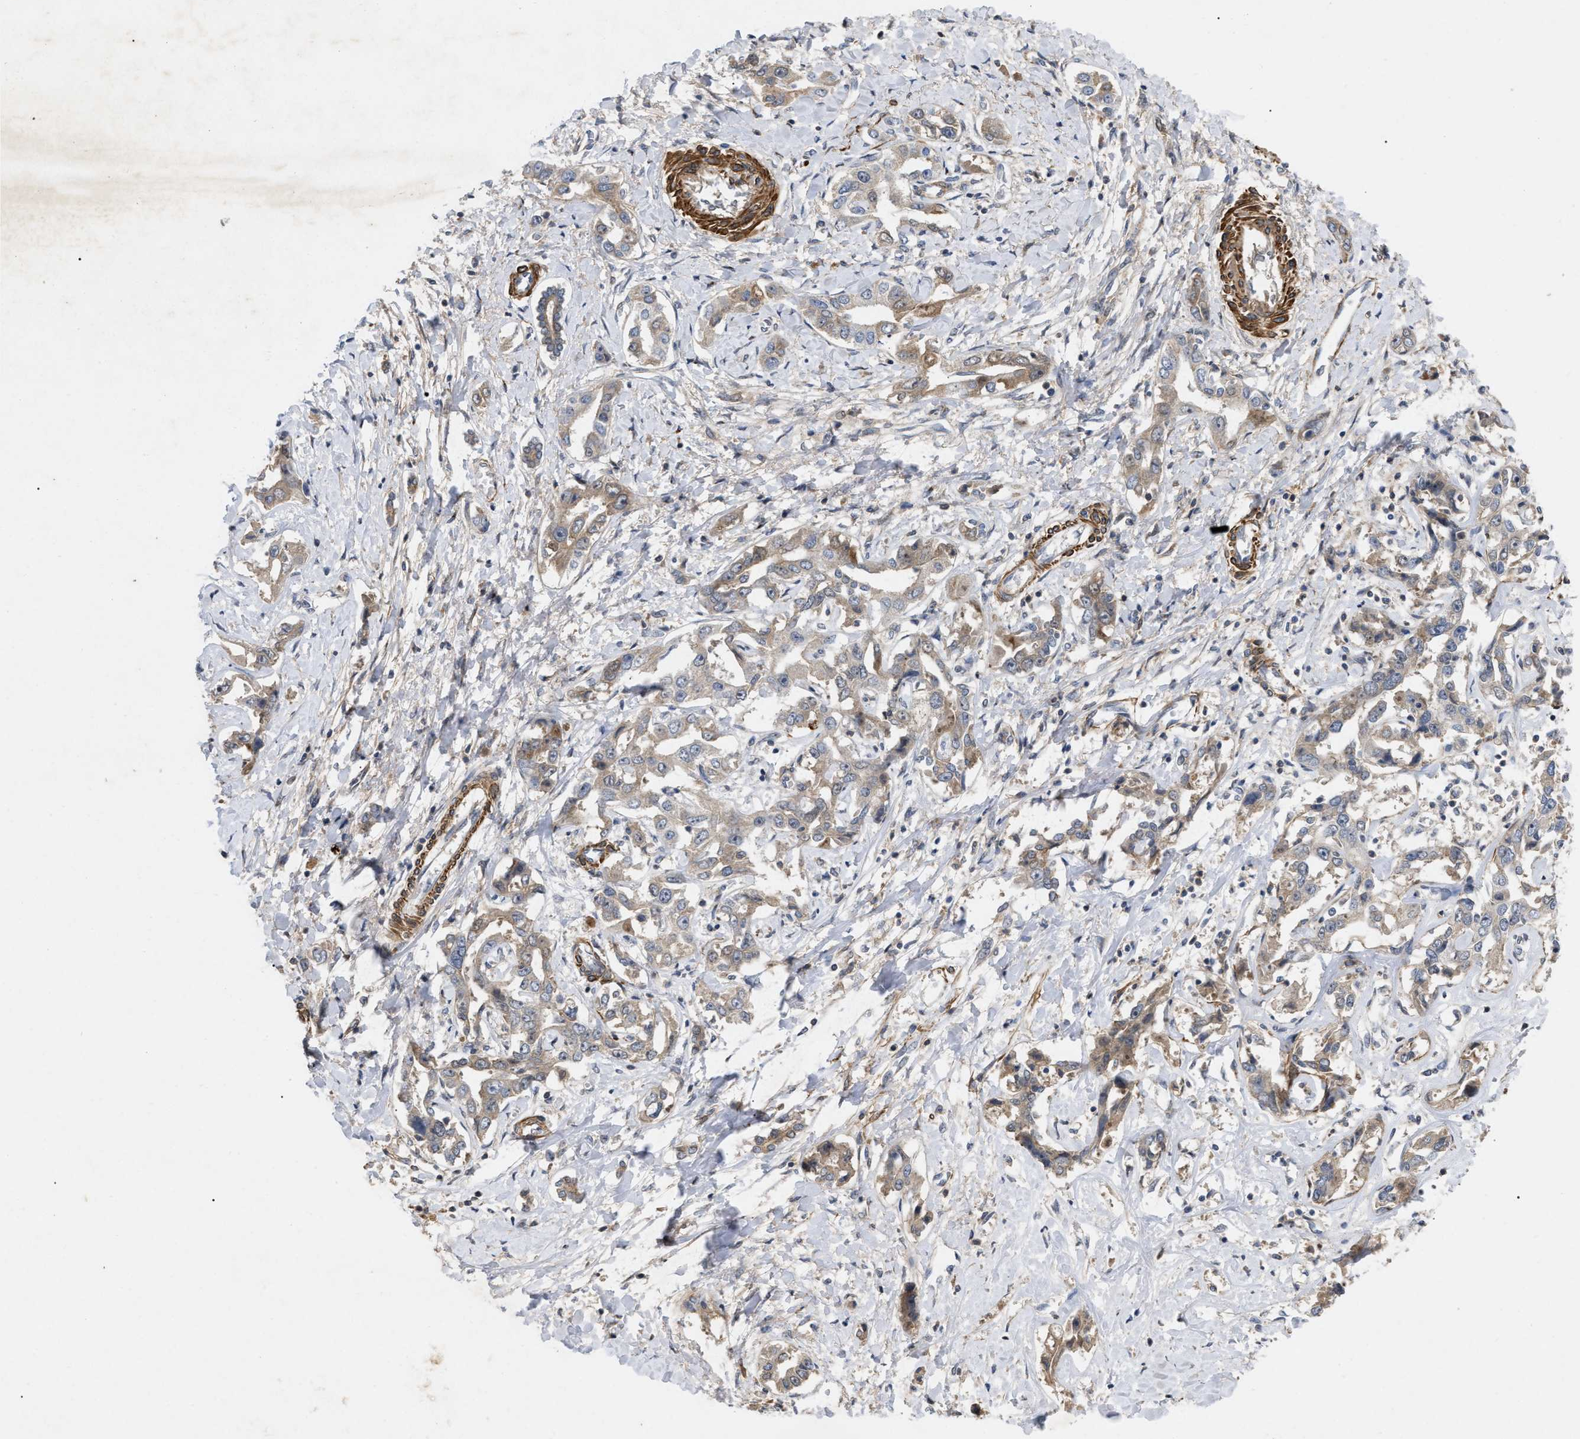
{"staining": {"intensity": "weak", "quantity": ">75%", "location": "cytoplasmic/membranous"}, "tissue": "liver cancer", "cell_type": "Tumor cells", "image_type": "cancer", "snomed": [{"axis": "morphology", "description": "Cholangiocarcinoma"}, {"axis": "topography", "description": "Liver"}], "caption": "About >75% of tumor cells in liver cholangiocarcinoma exhibit weak cytoplasmic/membranous protein positivity as visualized by brown immunohistochemical staining.", "gene": "ST6GALNAC6", "patient": {"sex": "male", "age": 59}}